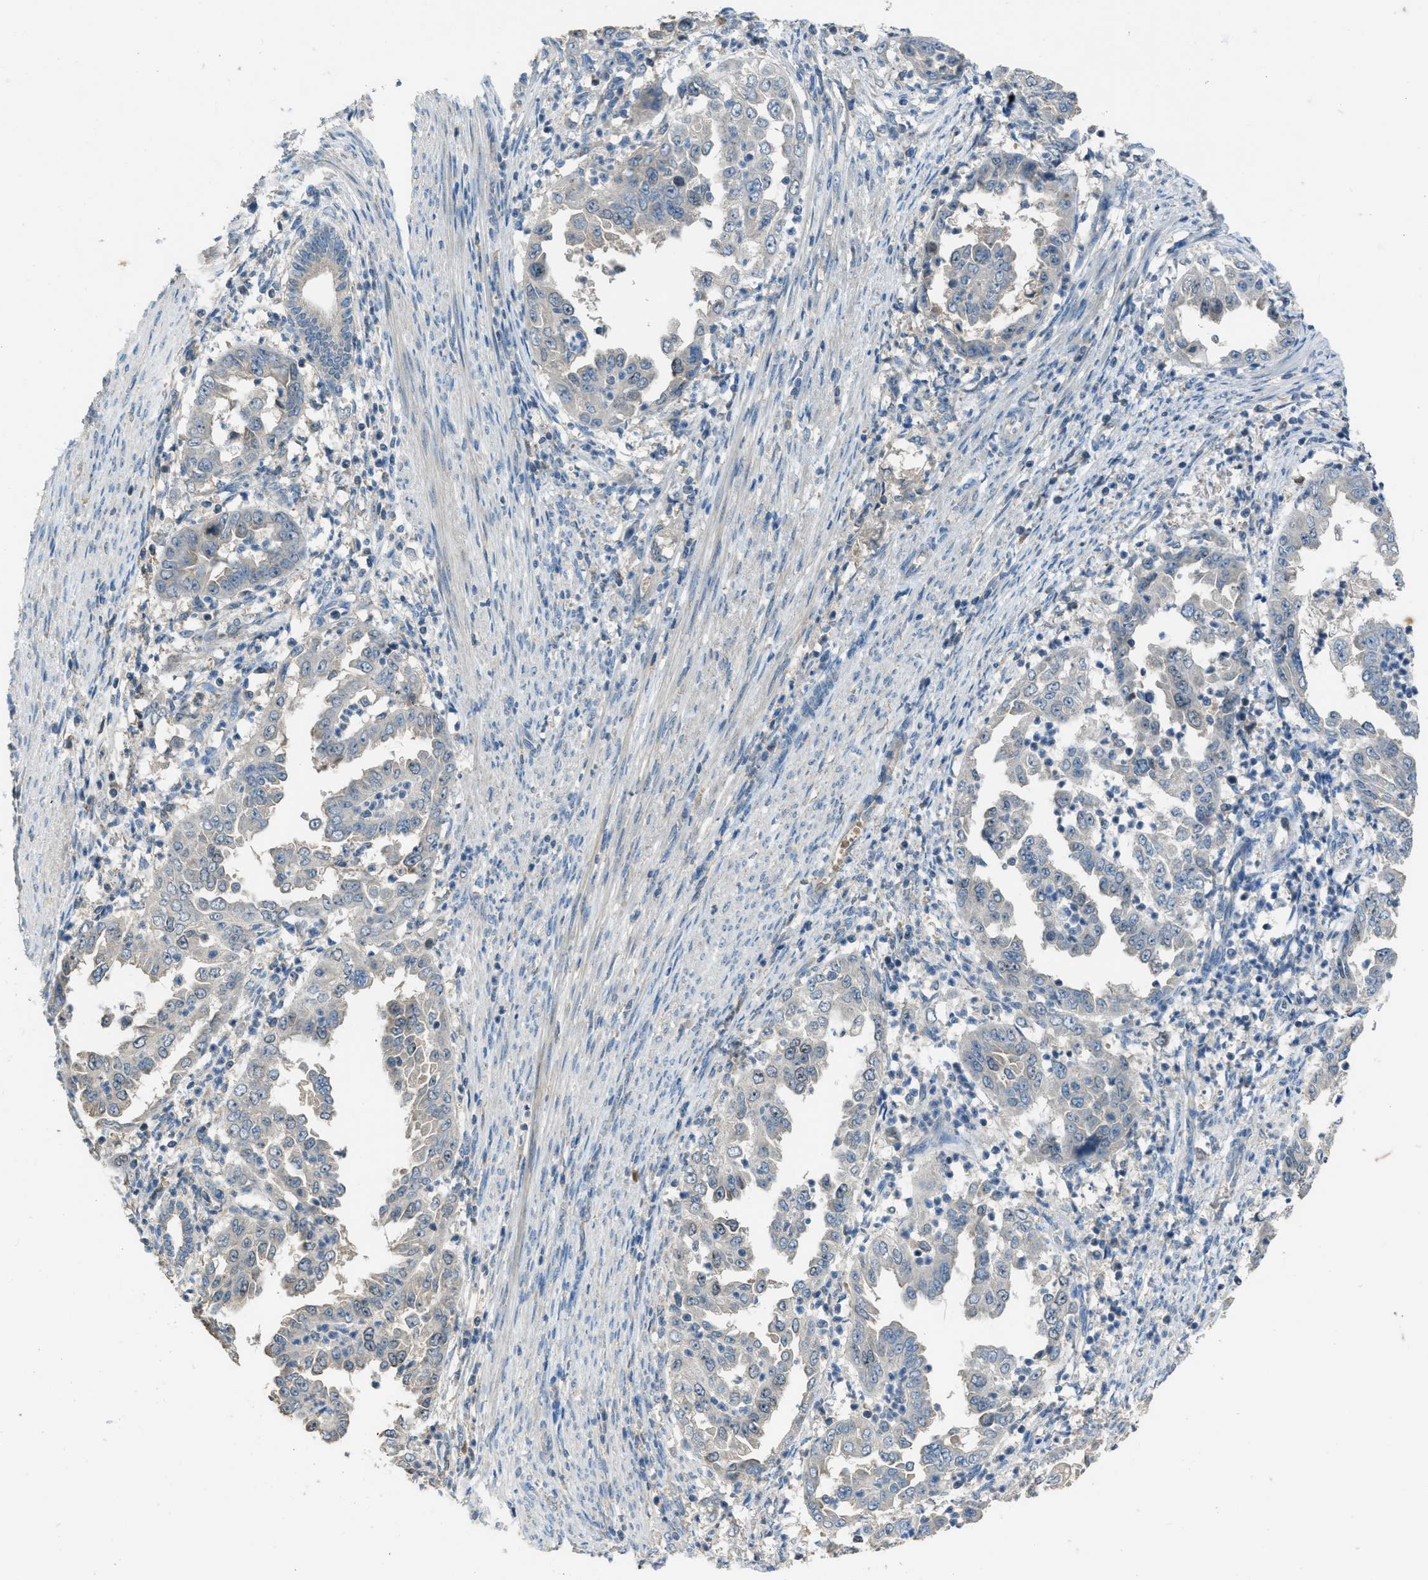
{"staining": {"intensity": "negative", "quantity": "none", "location": "none"}, "tissue": "endometrial cancer", "cell_type": "Tumor cells", "image_type": "cancer", "snomed": [{"axis": "morphology", "description": "Adenocarcinoma, NOS"}, {"axis": "topography", "description": "Endometrium"}], "caption": "Immunohistochemistry photomicrograph of neoplastic tissue: endometrial cancer stained with DAB demonstrates no significant protein positivity in tumor cells.", "gene": "MIS18A", "patient": {"sex": "female", "age": 85}}